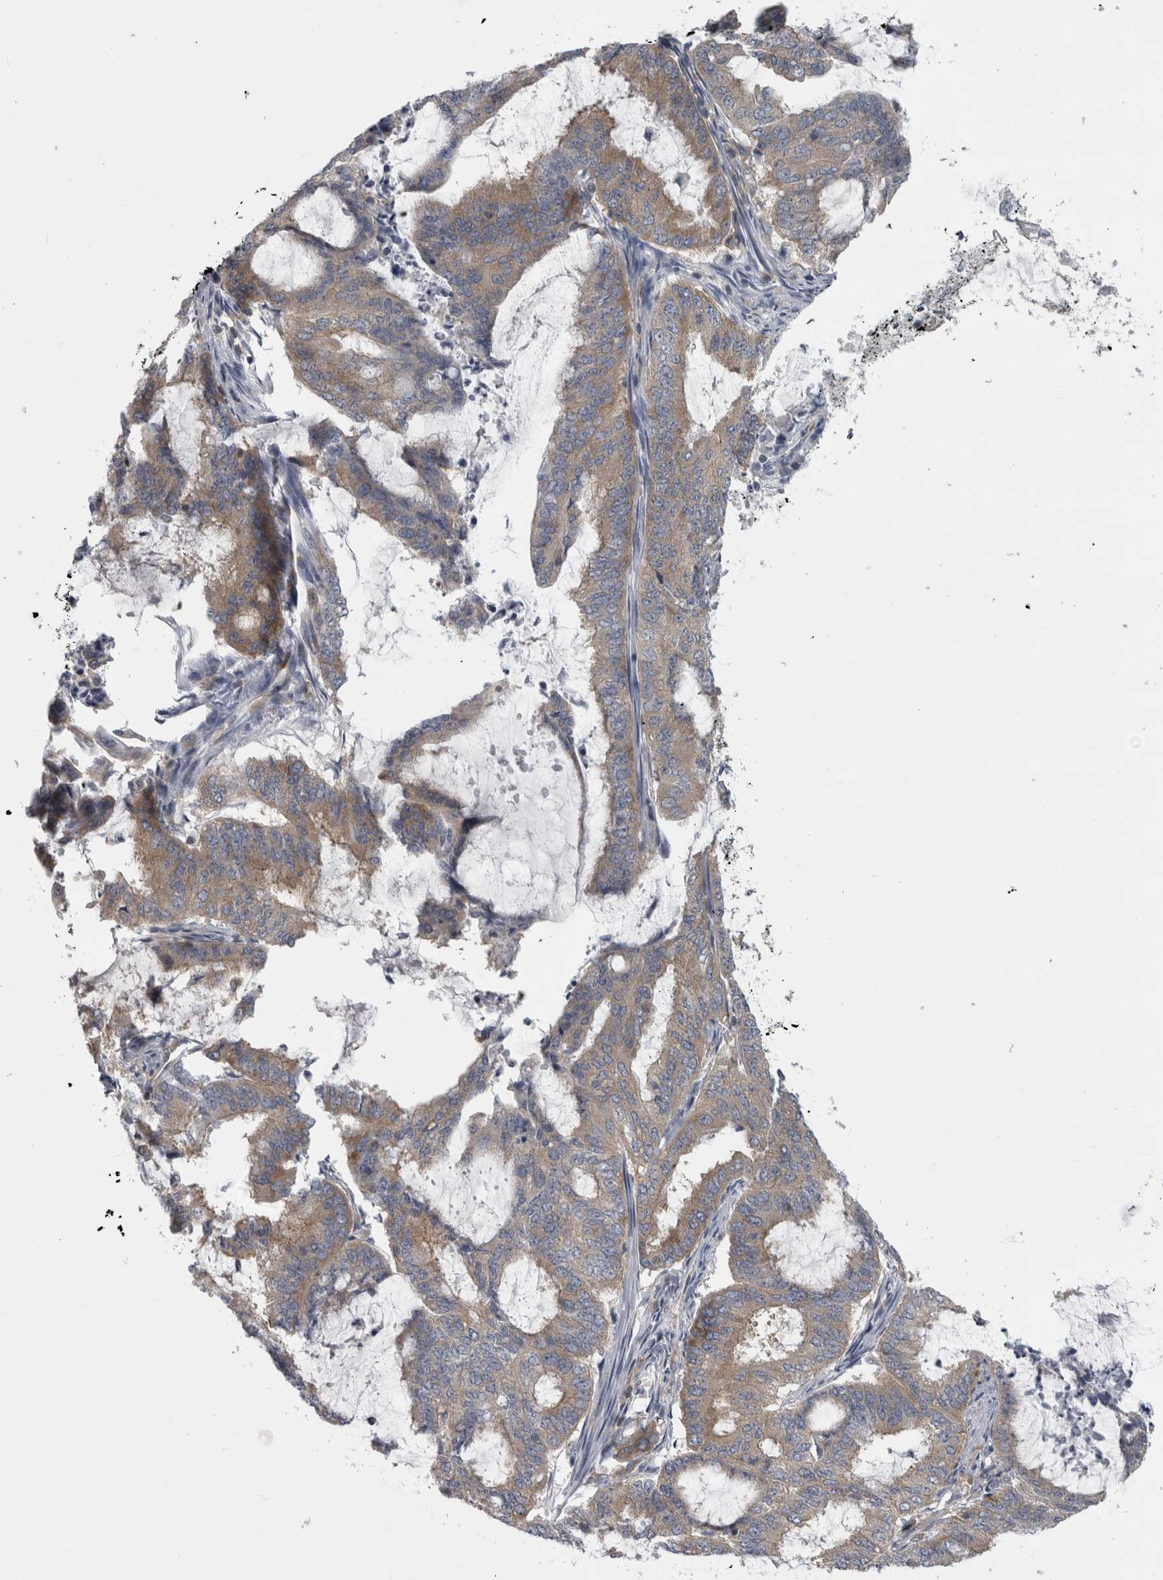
{"staining": {"intensity": "weak", "quantity": ">75%", "location": "cytoplasmic/membranous"}, "tissue": "endometrial cancer", "cell_type": "Tumor cells", "image_type": "cancer", "snomed": [{"axis": "morphology", "description": "Adenocarcinoma, NOS"}, {"axis": "topography", "description": "Endometrium"}], "caption": "Immunohistochemistry image of endometrial cancer (adenocarcinoma) stained for a protein (brown), which exhibits low levels of weak cytoplasmic/membranous expression in about >75% of tumor cells.", "gene": "PRRC2C", "patient": {"sex": "female", "age": 49}}